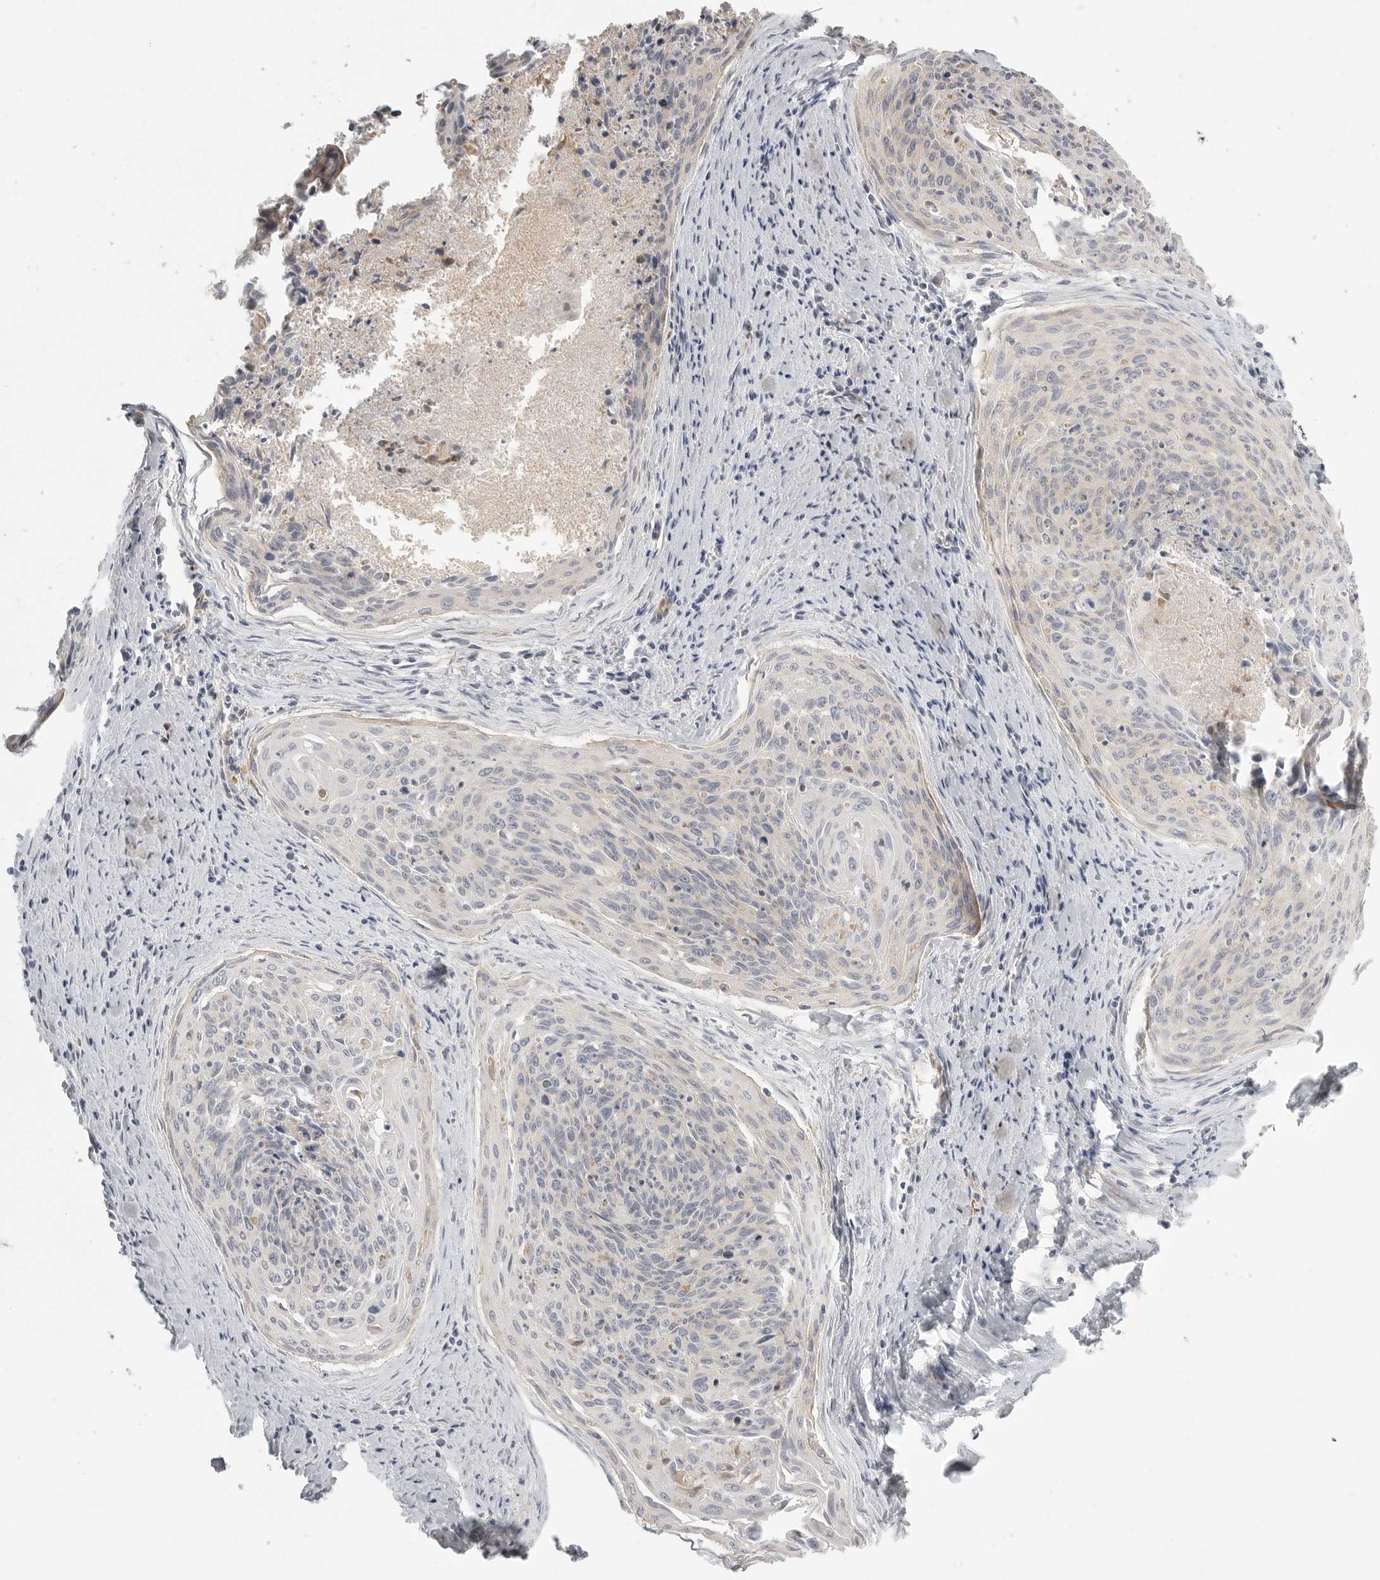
{"staining": {"intensity": "weak", "quantity": "<25%", "location": "cytoplasmic/membranous"}, "tissue": "cervical cancer", "cell_type": "Tumor cells", "image_type": "cancer", "snomed": [{"axis": "morphology", "description": "Squamous cell carcinoma, NOS"}, {"axis": "topography", "description": "Cervix"}], "caption": "Human cervical squamous cell carcinoma stained for a protein using IHC reveals no positivity in tumor cells.", "gene": "STAB2", "patient": {"sex": "female", "age": 55}}